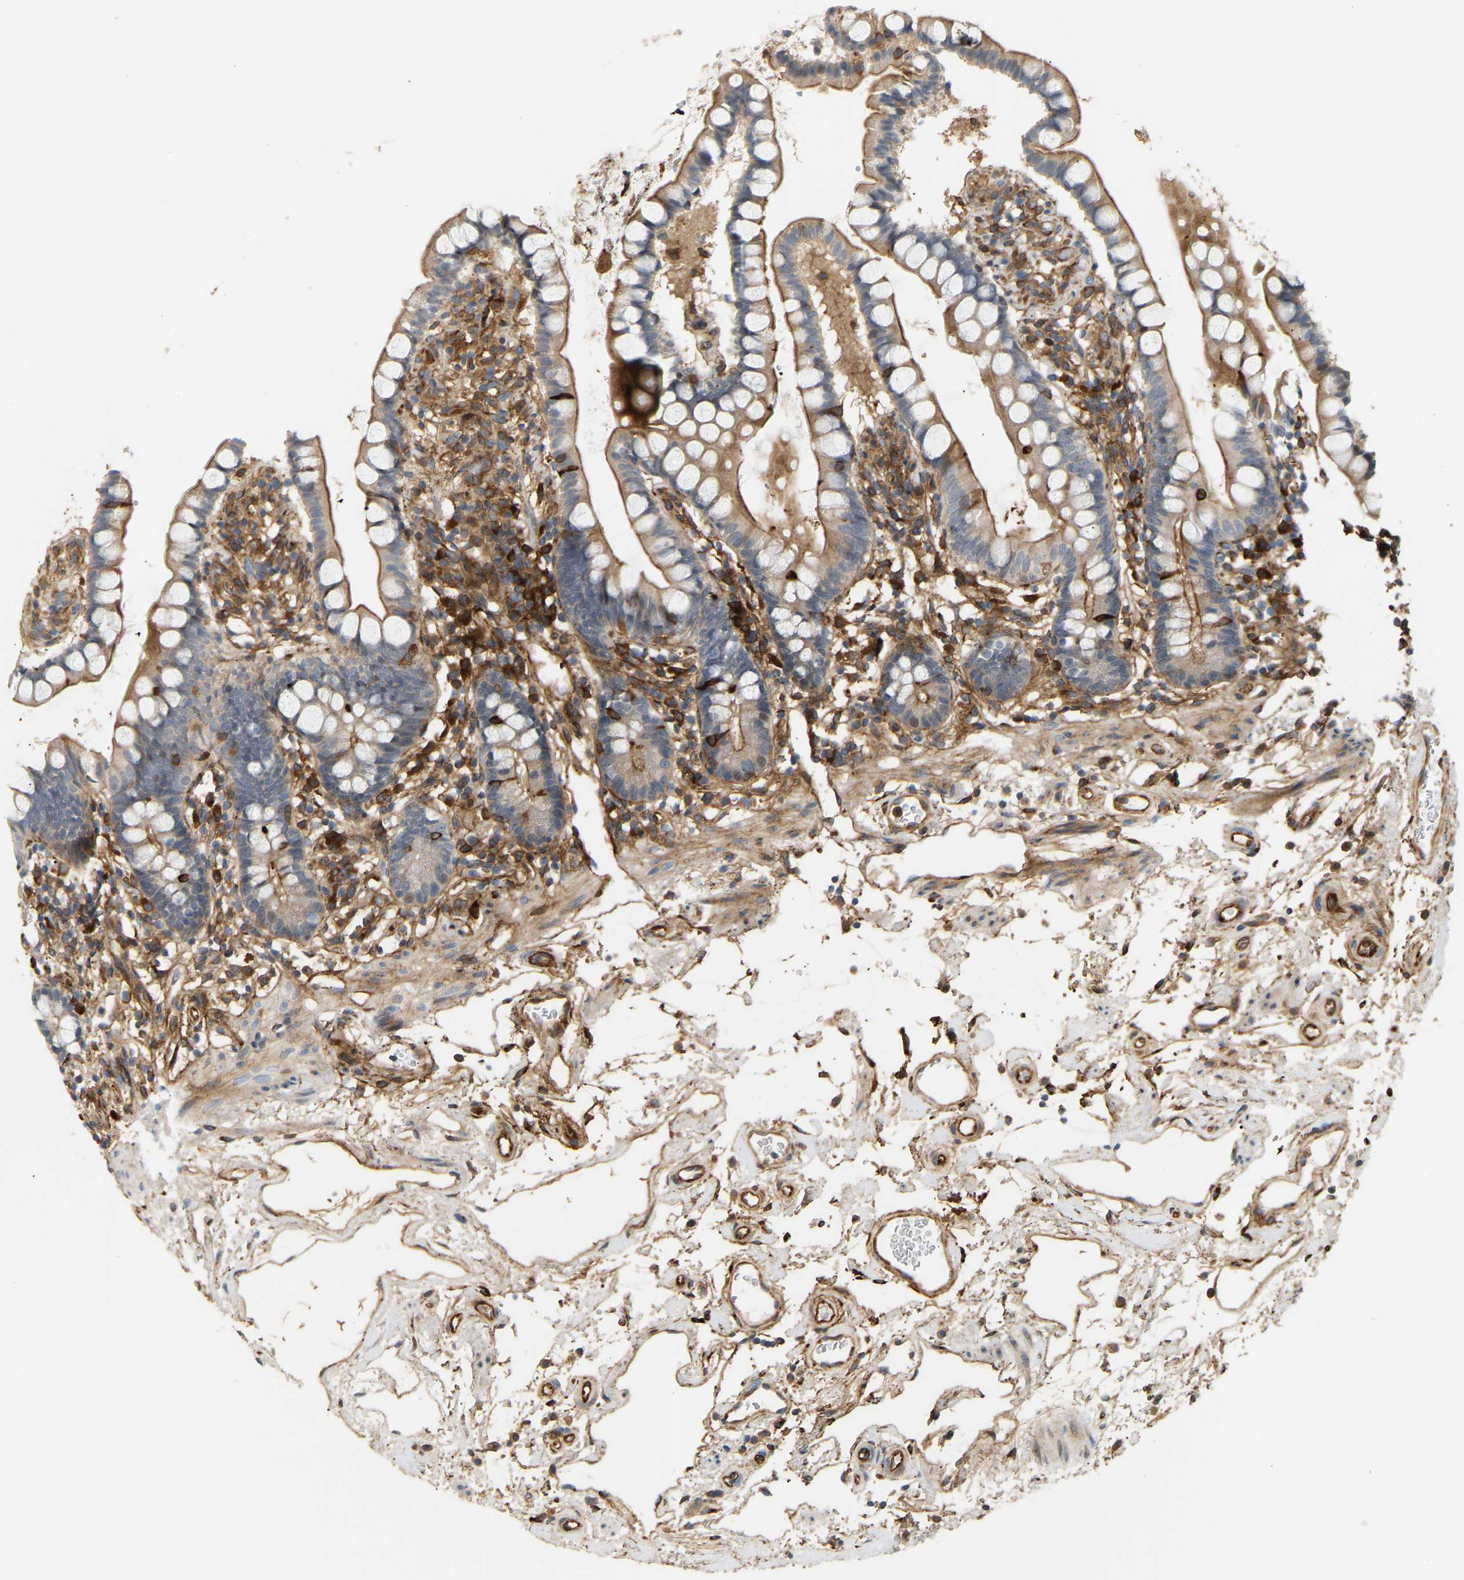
{"staining": {"intensity": "moderate", "quantity": "<25%", "location": "cytoplasmic/membranous"}, "tissue": "small intestine", "cell_type": "Glandular cells", "image_type": "normal", "snomed": [{"axis": "morphology", "description": "Normal tissue, NOS"}, {"axis": "topography", "description": "Small intestine"}], "caption": "Immunohistochemical staining of benign human small intestine shows moderate cytoplasmic/membranous protein expression in about <25% of glandular cells. (IHC, brightfield microscopy, high magnification).", "gene": "PLCG2", "patient": {"sex": "female", "age": 84}}